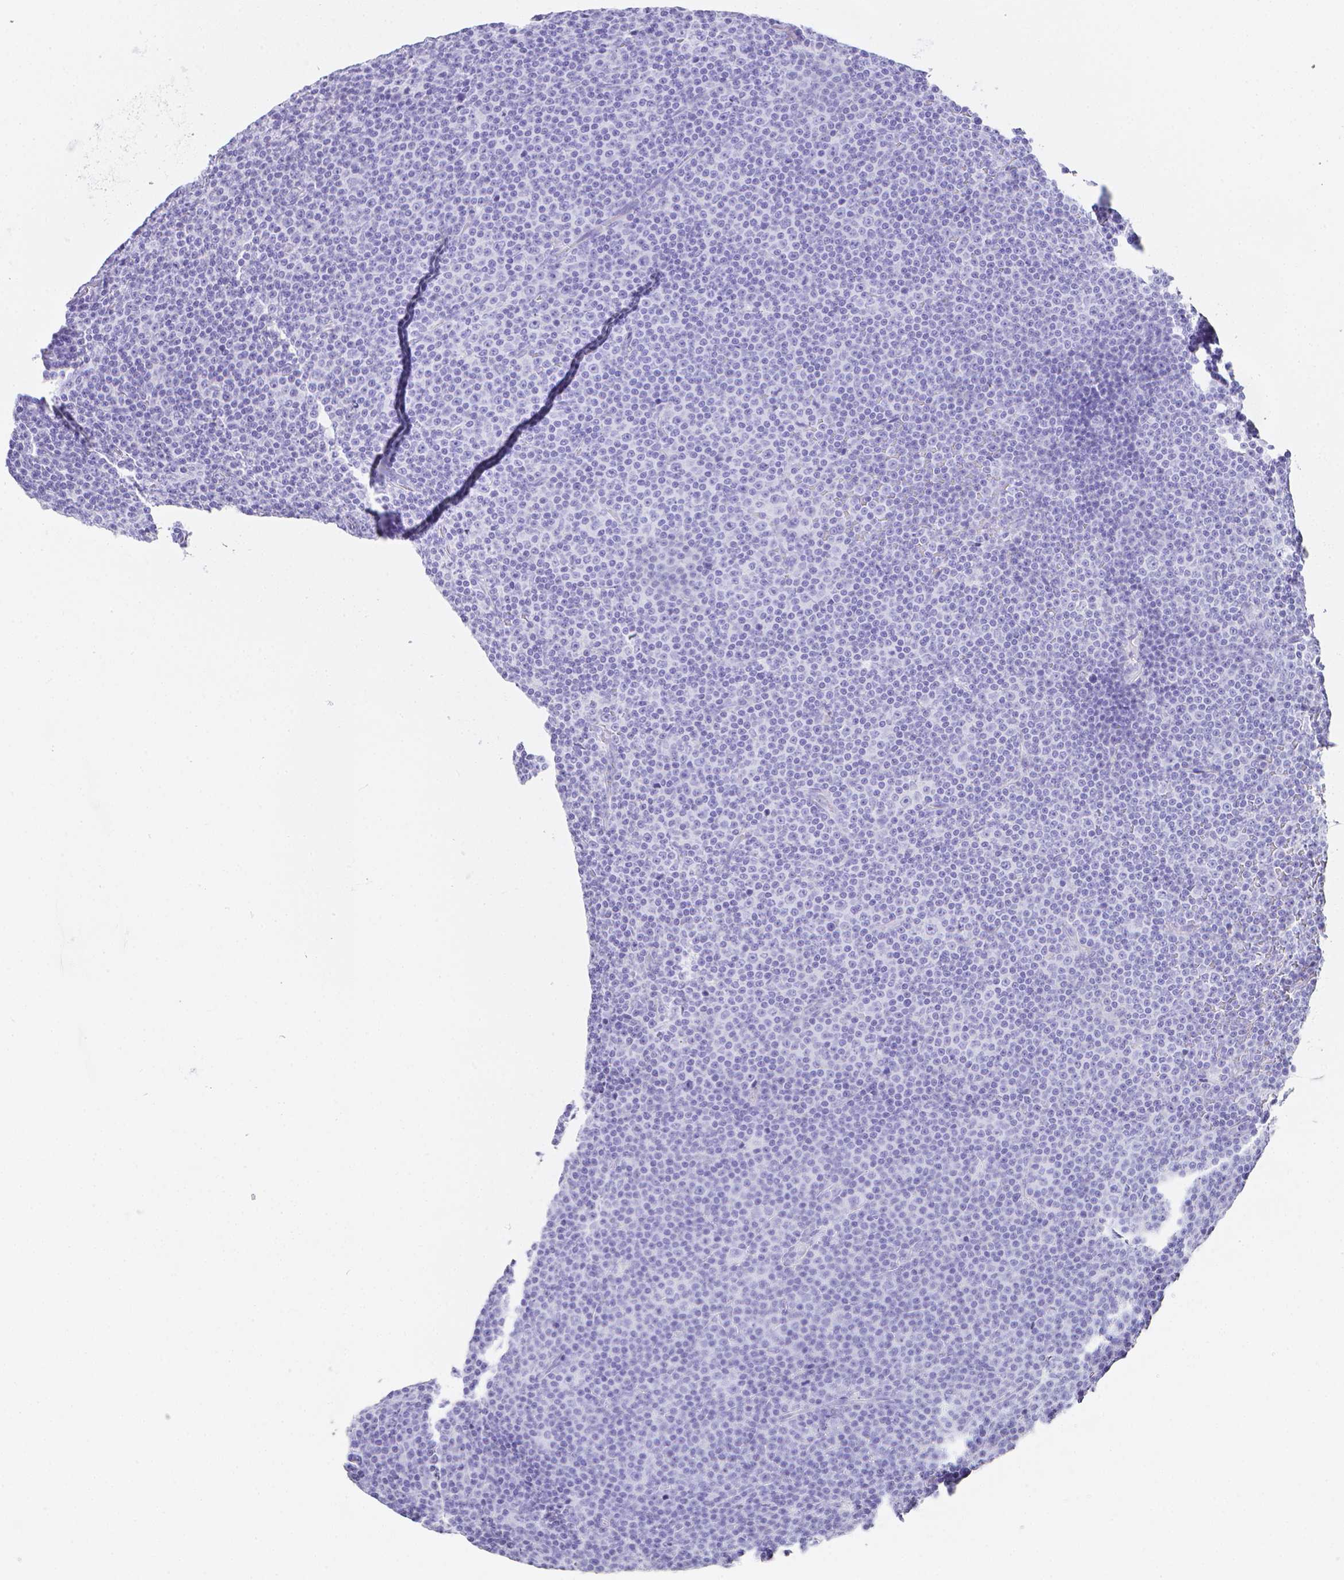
{"staining": {"intensity": "negative", "quantity": "none", "location": "none"}, "tissue": "lymphoma", "cell_type": "Tumor cells", "image_type": "cancer", "snomed": [{"axis": "morphology", "description": "Malignant lymphoma, non-Hodgkin's type, Low grade"}, {"axis": "topography", "description": "Lymph node"}], "caption": "The micrograph displays no significant positivity in tumor cells of low-grade malignant lymphoma, non-Hodgkin's type.", "gene": "LGALS4", "patient": {"sex": "female", "age": 67}}